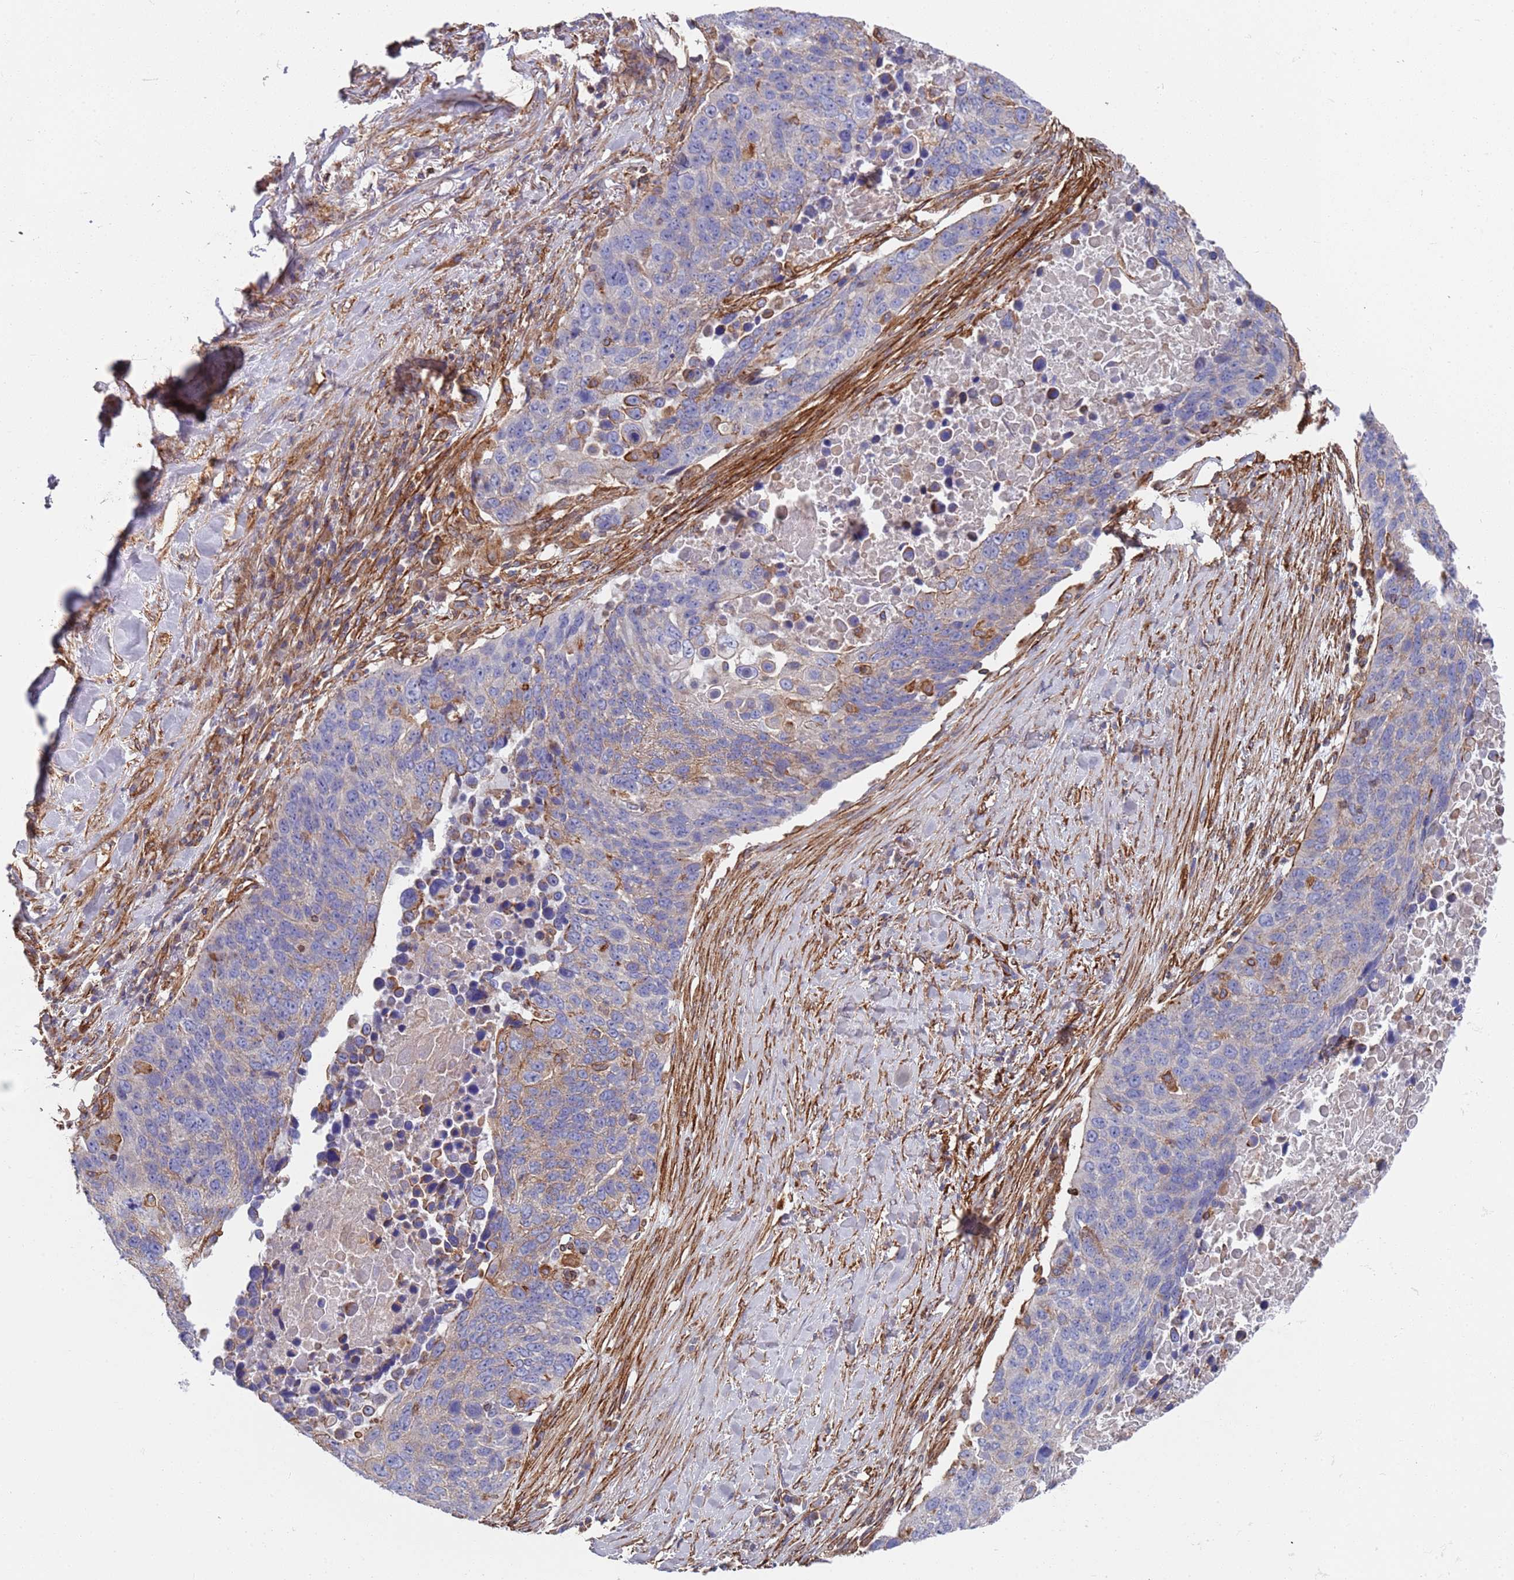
{"staining": {"intensity": "negative", "quantity": "none", "location": "none"}, "tissue": "lung cancer", "cell_type": "Tumor cells", "image_type": "cancer", "snomed": [{"axis": "morphology", "description": "Normal tissue, NOS"}, {"axis": "morphology", "description": "Squamous cell carcinoma, NOS"}, {"axis": "topography", "description": "Lymph node"}, {"axis": "topography", "description": "Lung"}], "caption": "Lung cancer (squamous cell carcinoma) was stained to show a protein in brown. There is no significant positivity in tumor cells. (Brightfield microscopy of DAB (3,3'-diaminobenzidine) immunohistochemistry (IHC) at high magnification).", "gene": "JAKMIP2", "patient": {"sex": "male", "age": 66}}